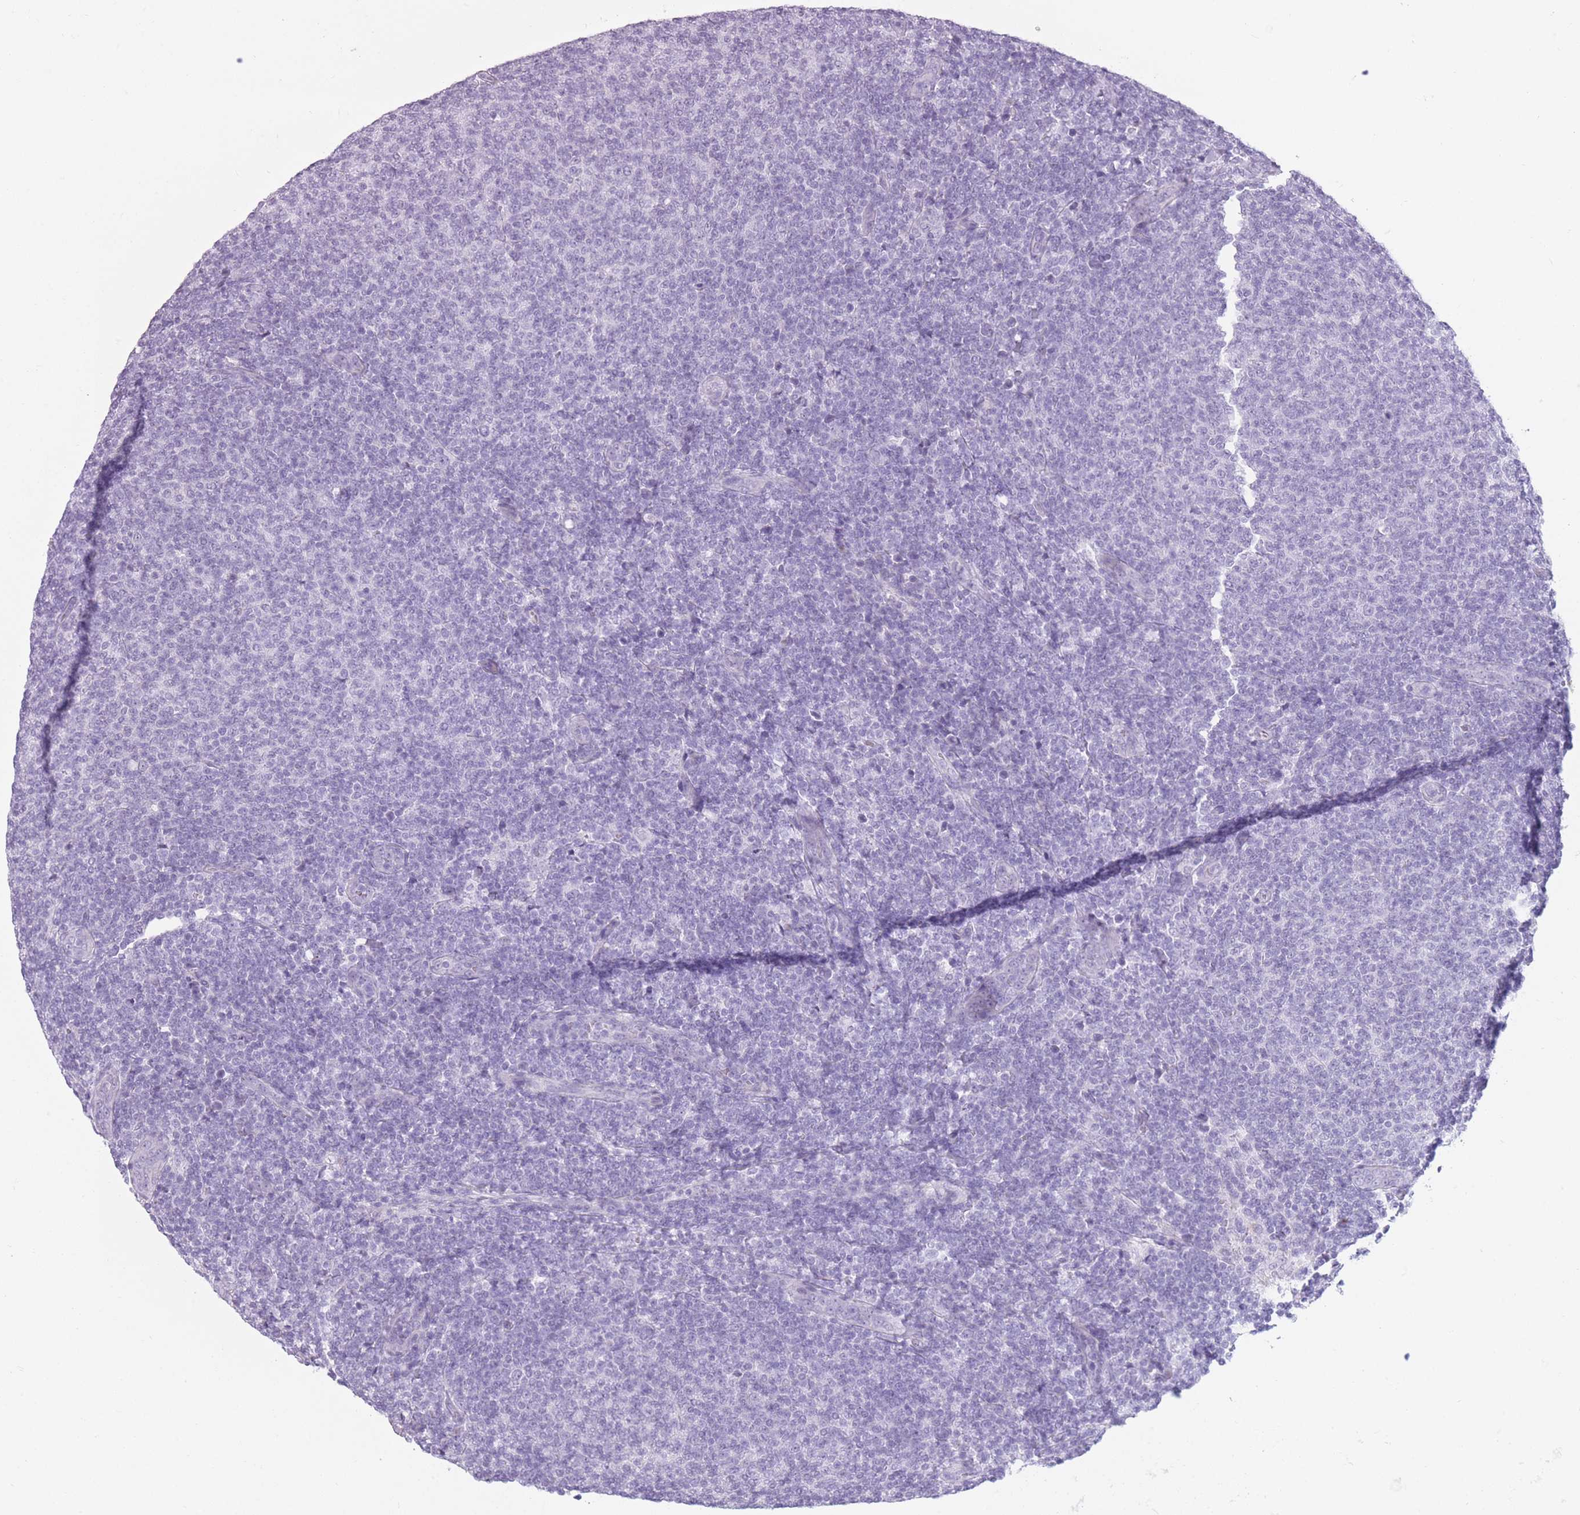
{"staining": {"intensity": "negative", "quantity": "none", "location": "none"}, "tissue": "lymphoma", "cell_type": "Tumor cells", "image_type": "cancer", "snomed": [{"axis": "morphology", "description": "Malignant lymphoma, non-Hodgkin's type, Low grade"}, {"axis": "topography", "description": "Lymph node"}], "caption": "Immunohistochemical staining of lymphoma demonstrates no significant positivity in tumor cells.", "gene": "GOLGA6D", "patient": {"sex": "male", "age": 66}}